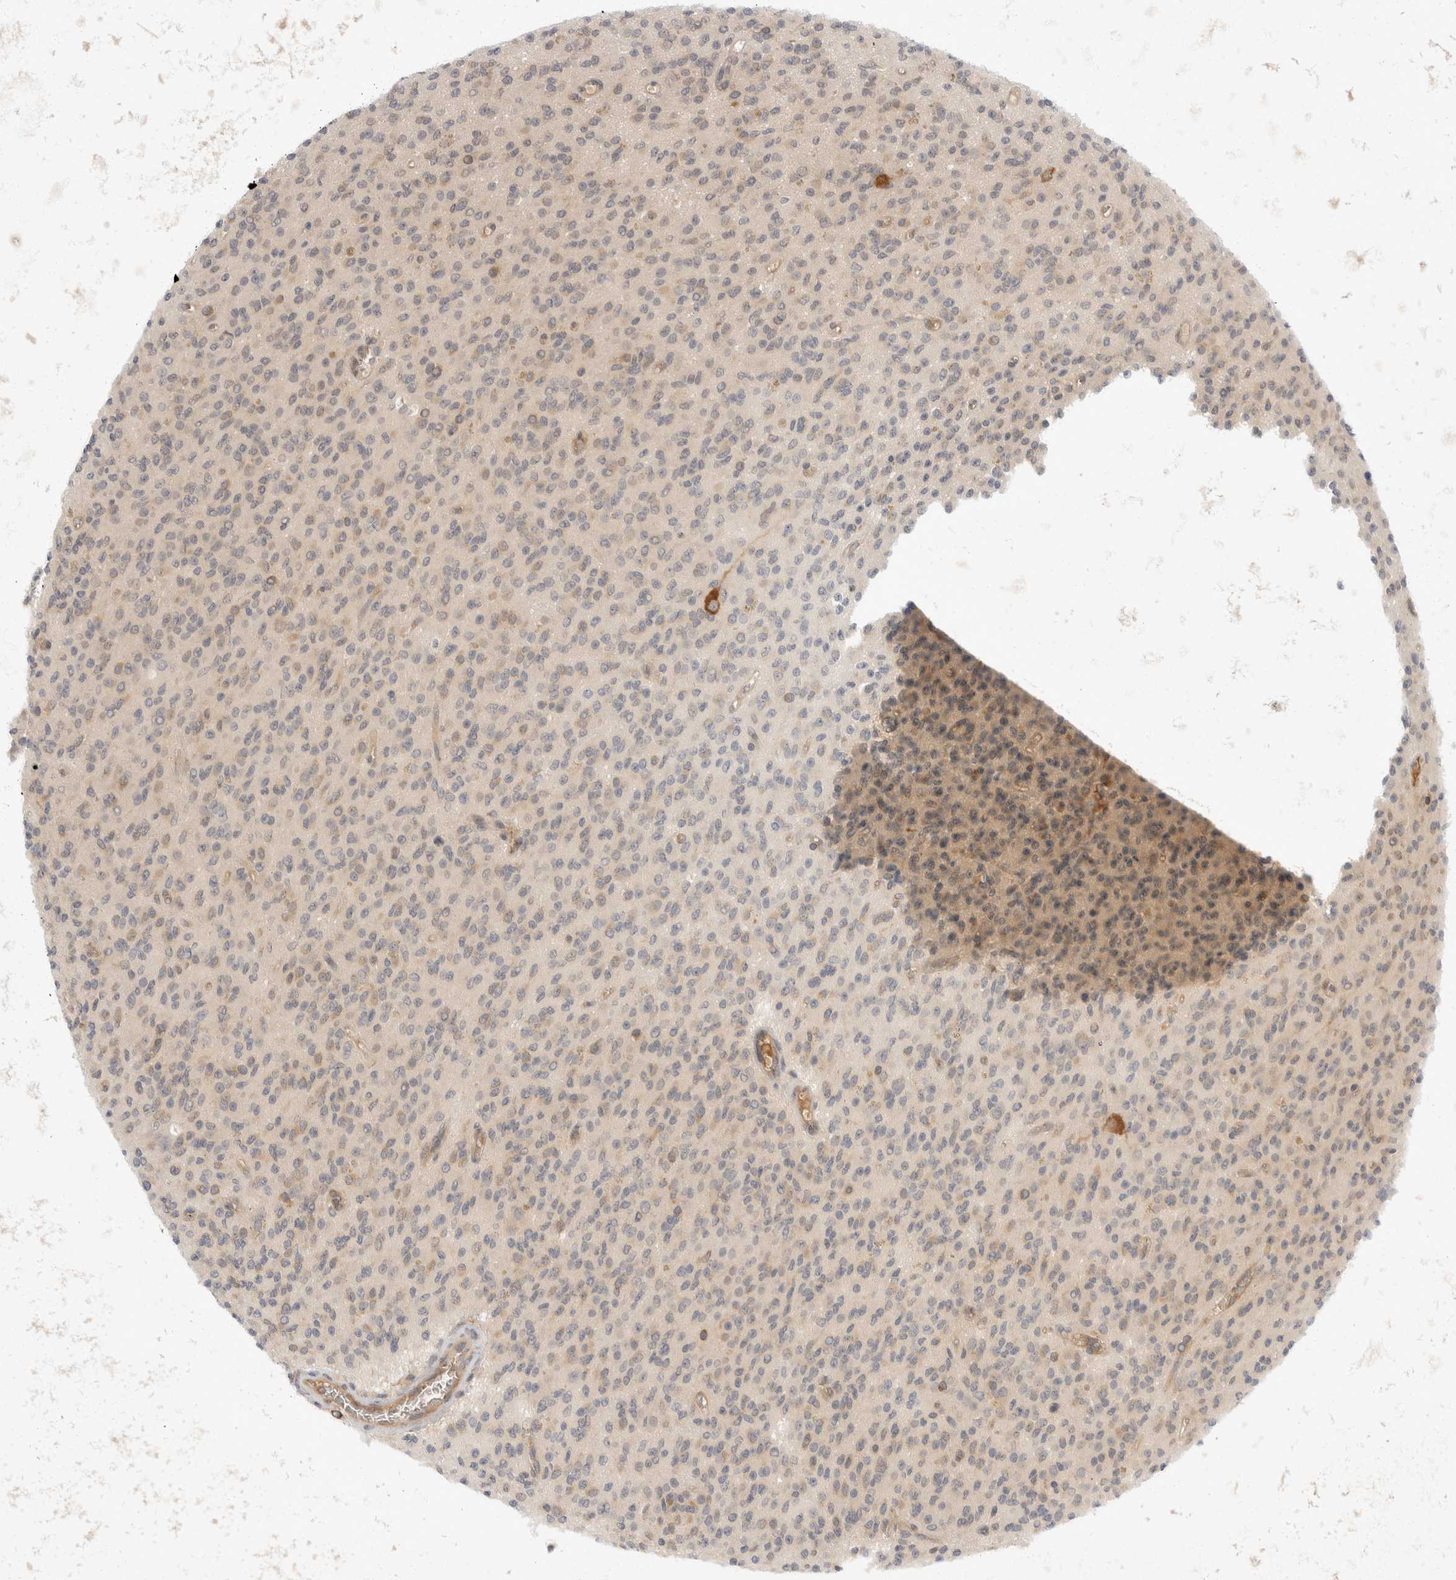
{"staining": {"intensity": "negative", "quantity": "none", "location": "none"}, "tissue": "glioma", "cell_type": "Tumor cells", "image_type": "cancer", "snomed": [{"axis": "morphology", "description": "Glioma, malignant, High grade"}, {"axis": "topography", "description": "Brain"}], "caption": "There is no significant staining in tumor cells of glioma.", "gene": "EIF4G3", "patient": {"sex": "male", "age": 34}}